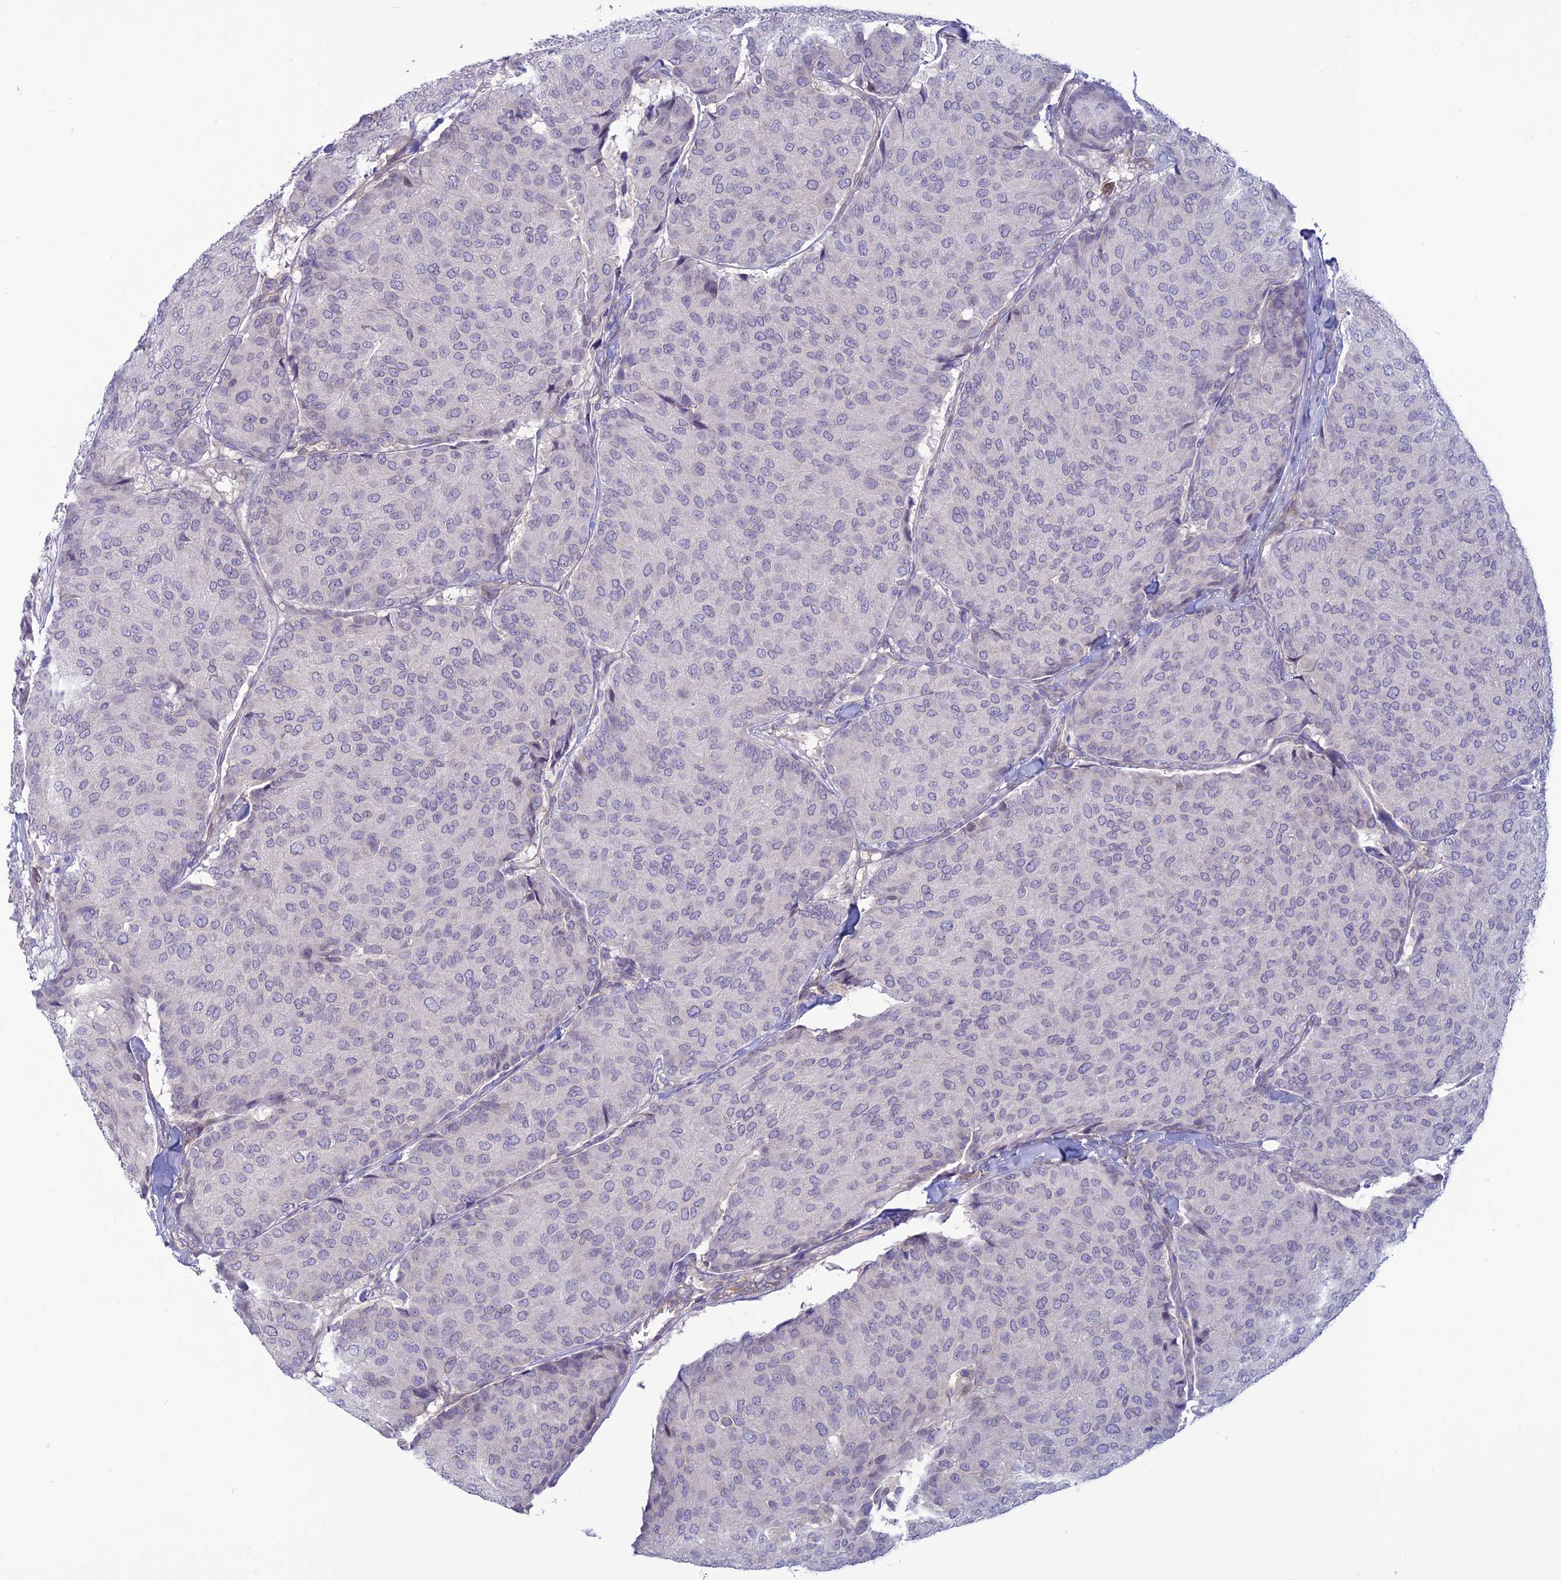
{"staining": {"intensity": "negative", "quantity": "none", "location": "none"}, "tissue": "breast cancer", "cell_type": "Tumor cells", "image_type": "cancer", "snomed": [{"axis": "morphology", "description": "Duct carcinoma"}, {"axis": "topography", "description": "Breast"}], "caption": "IHC of invasive ductal carcinoma (breast) exhibits no staining in tumor cells. (DAB immunohistochemistry, high magnification).", "gene": "WDR46", "patient": {"sex": "female", "age": 75}}